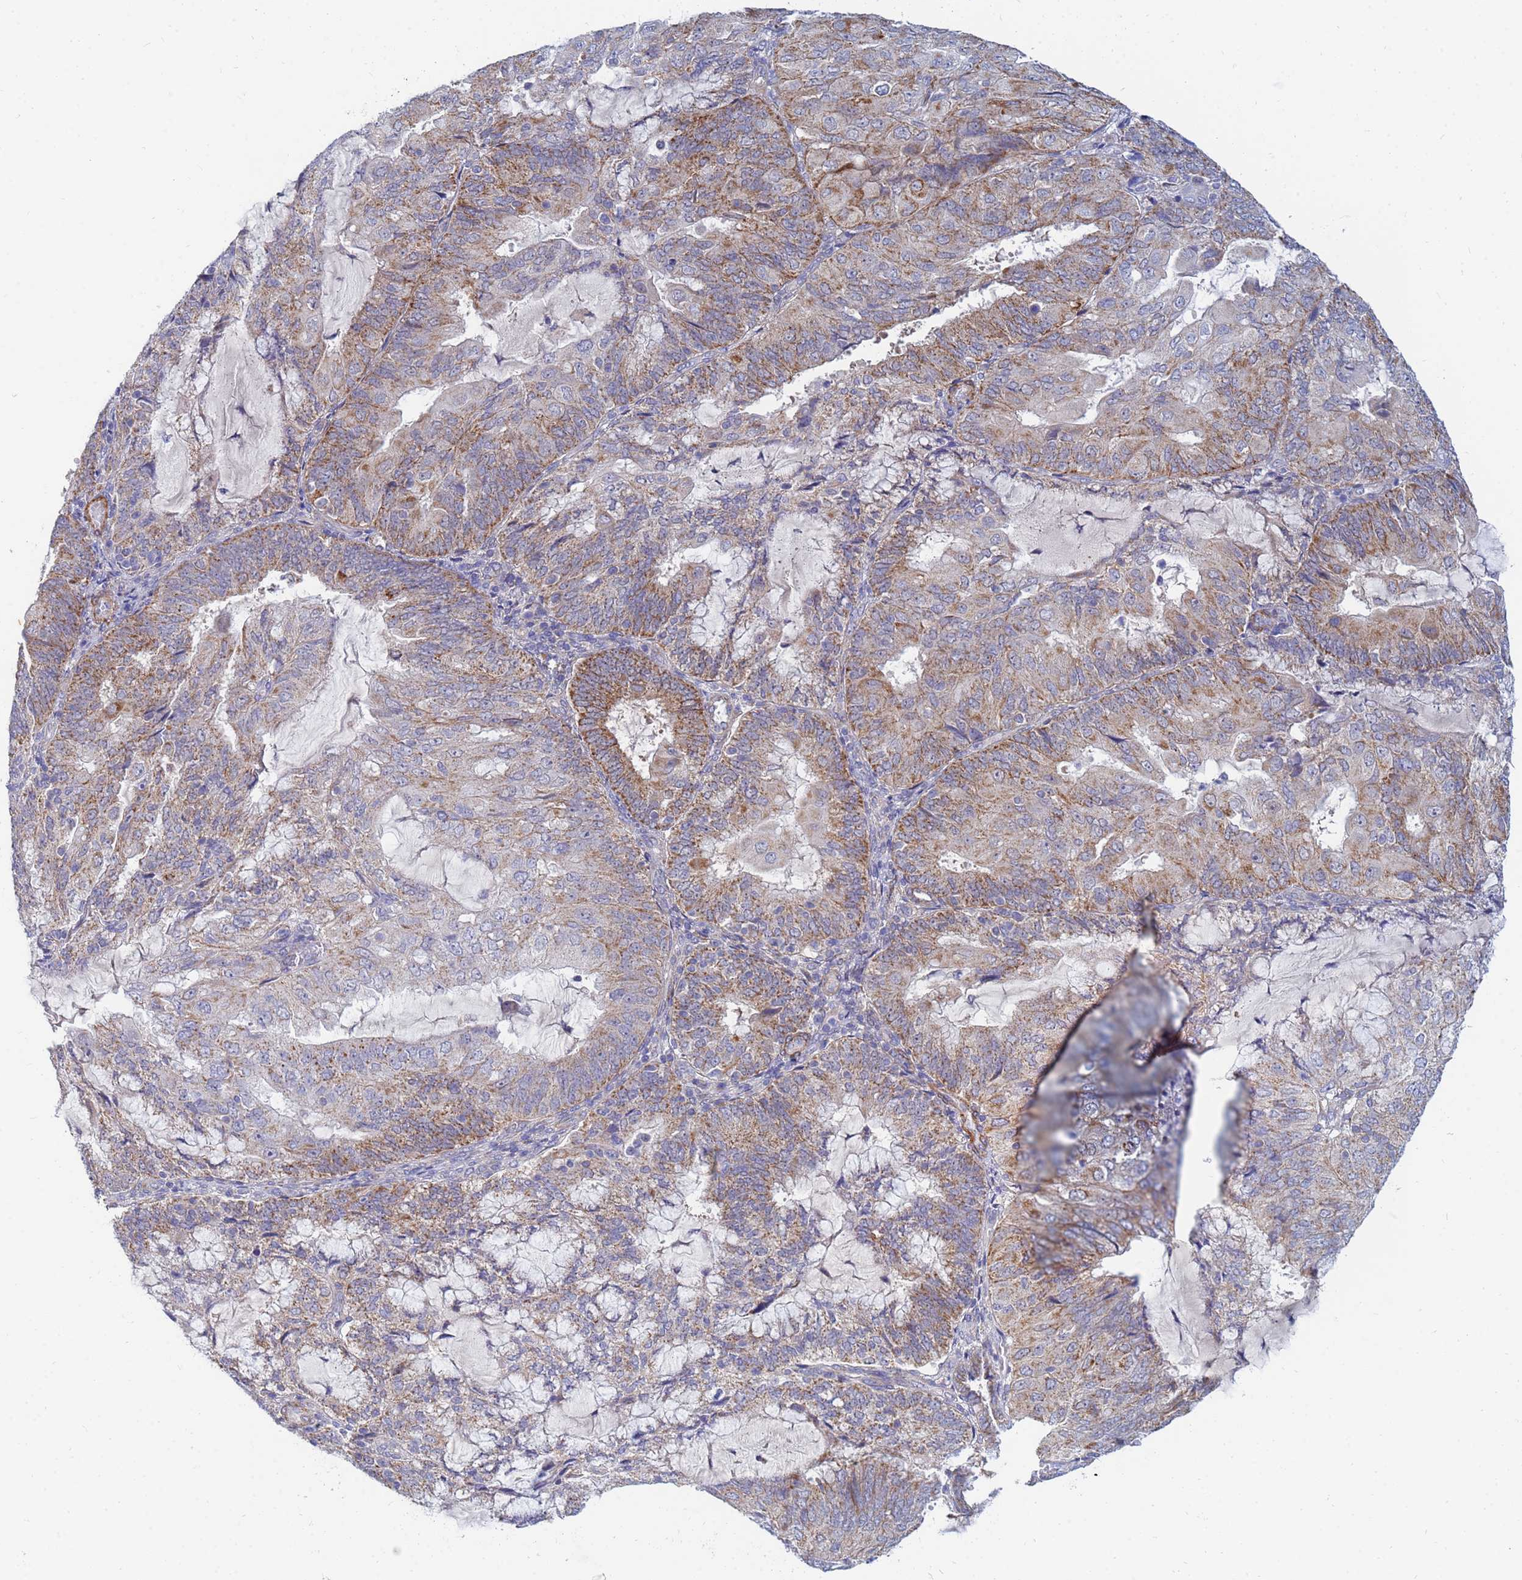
{"staining": {"intensity": "moderate", "quantity": ">75%", "location": "cytoplasmic/membranous"}, "tissue": "endometrial cancer", "cell_type": "Tumor cells", "image_type": "cancer", "snomed": [{"axis": "morphology", "description": "Adenocarcinoma, NOS"}, {"axis": "topography", "description": "Endometrium"}], "caption": "This is a histology image of immunohistochemistry staining of endometrial cancer, which shows moderate expression in the cytoplasmic/membranous of tumor cells.", "gene": "SDR39U1", "patient": {"sex": "female", "age": 81}}